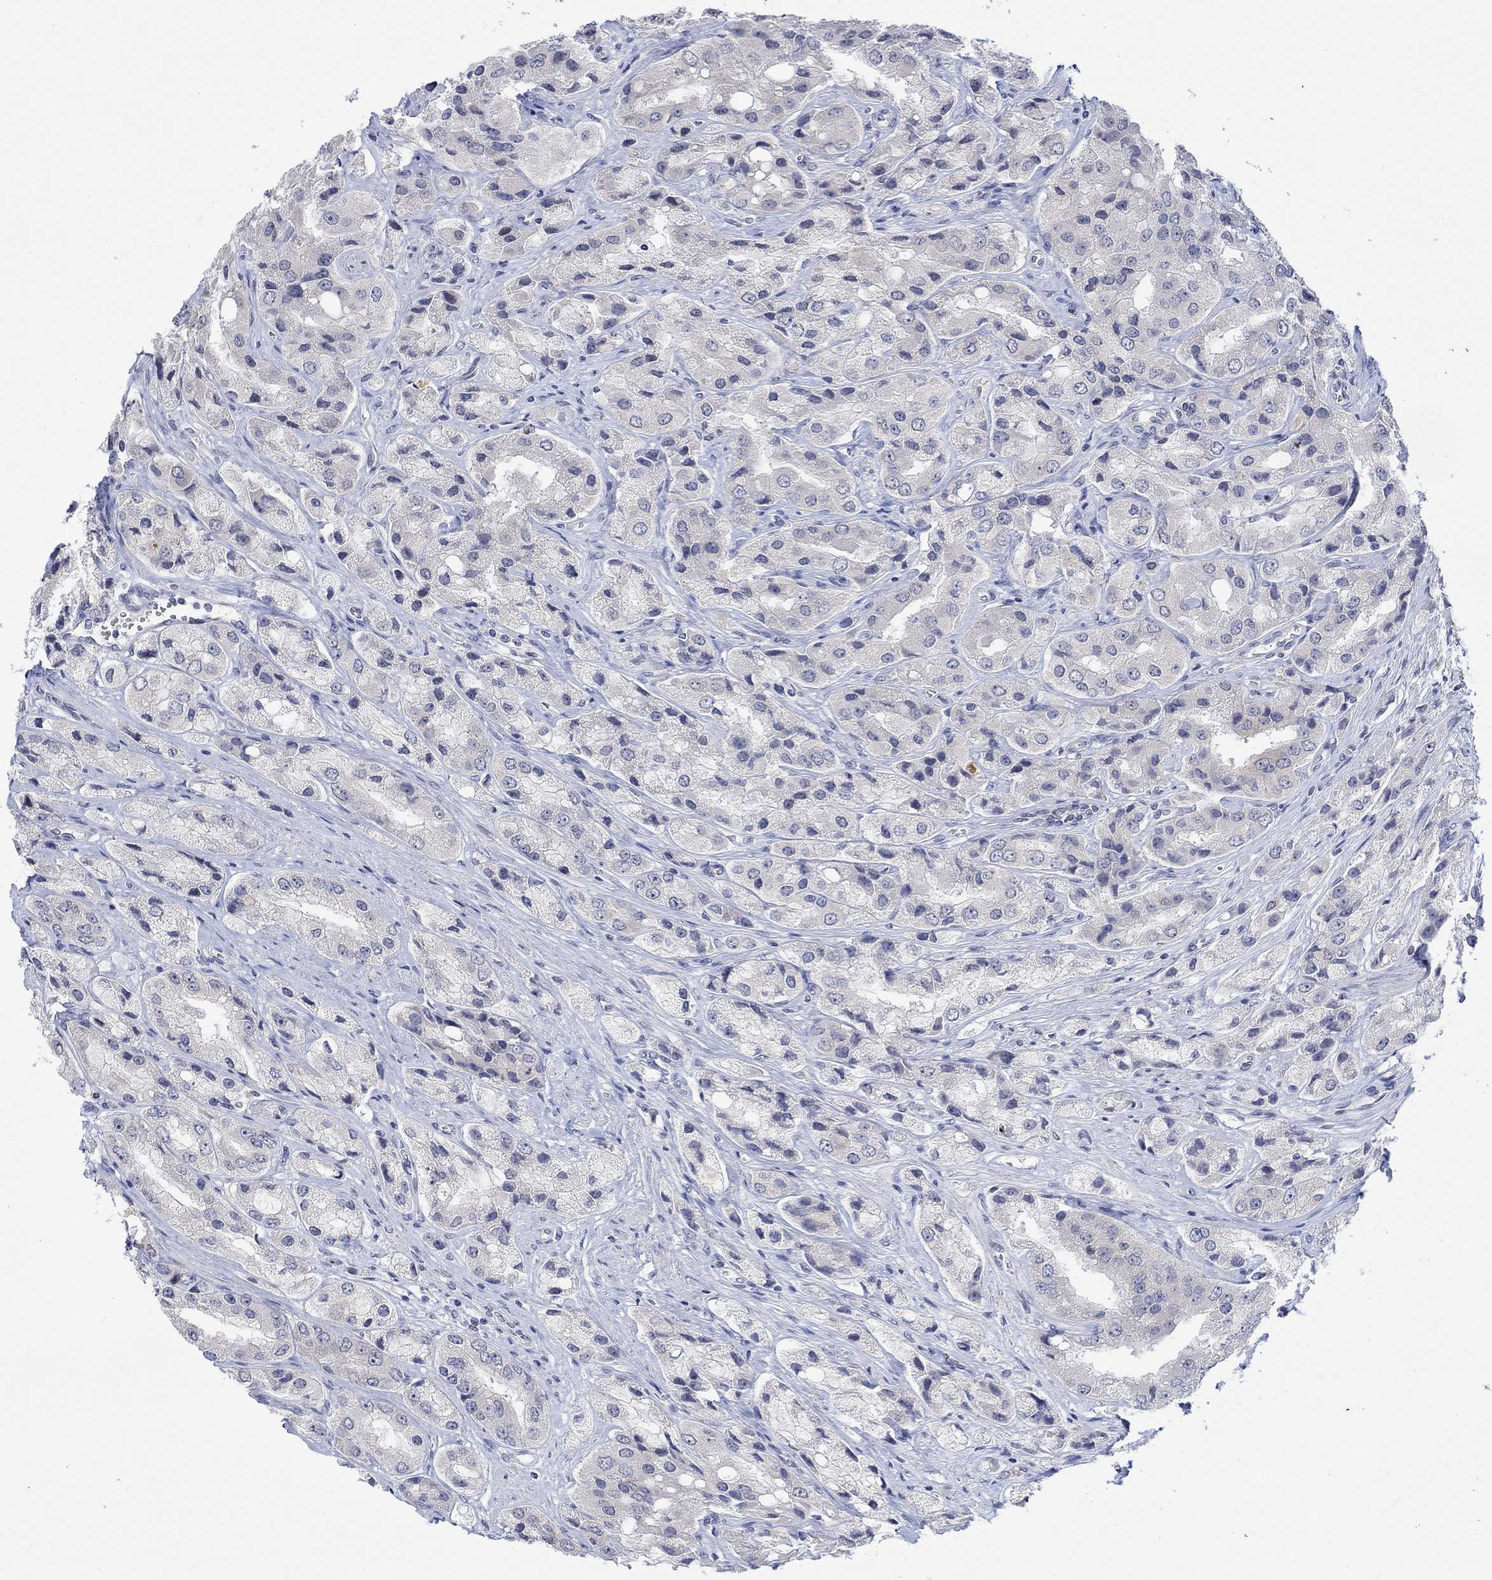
{"staining": {"intensity": "negative", "quantity": "none", "location": "none"}, "tissue": "prostate cancer", "cell_type": "Tumor cells", "image_type": "cancer", "snomed": [{"axis": "morphology", "description": "Adenocarcinoma, Low grade"}, {"axis": "topography", "description": "Prostate"}], "caption": "Immunohistochemical staining of prostate cancer (adenocarcinoma (low-grade)) exhibits no significant expression in tumor cells.", "gene": "DCX", "patient": {"sex": "male", "age": 69}}